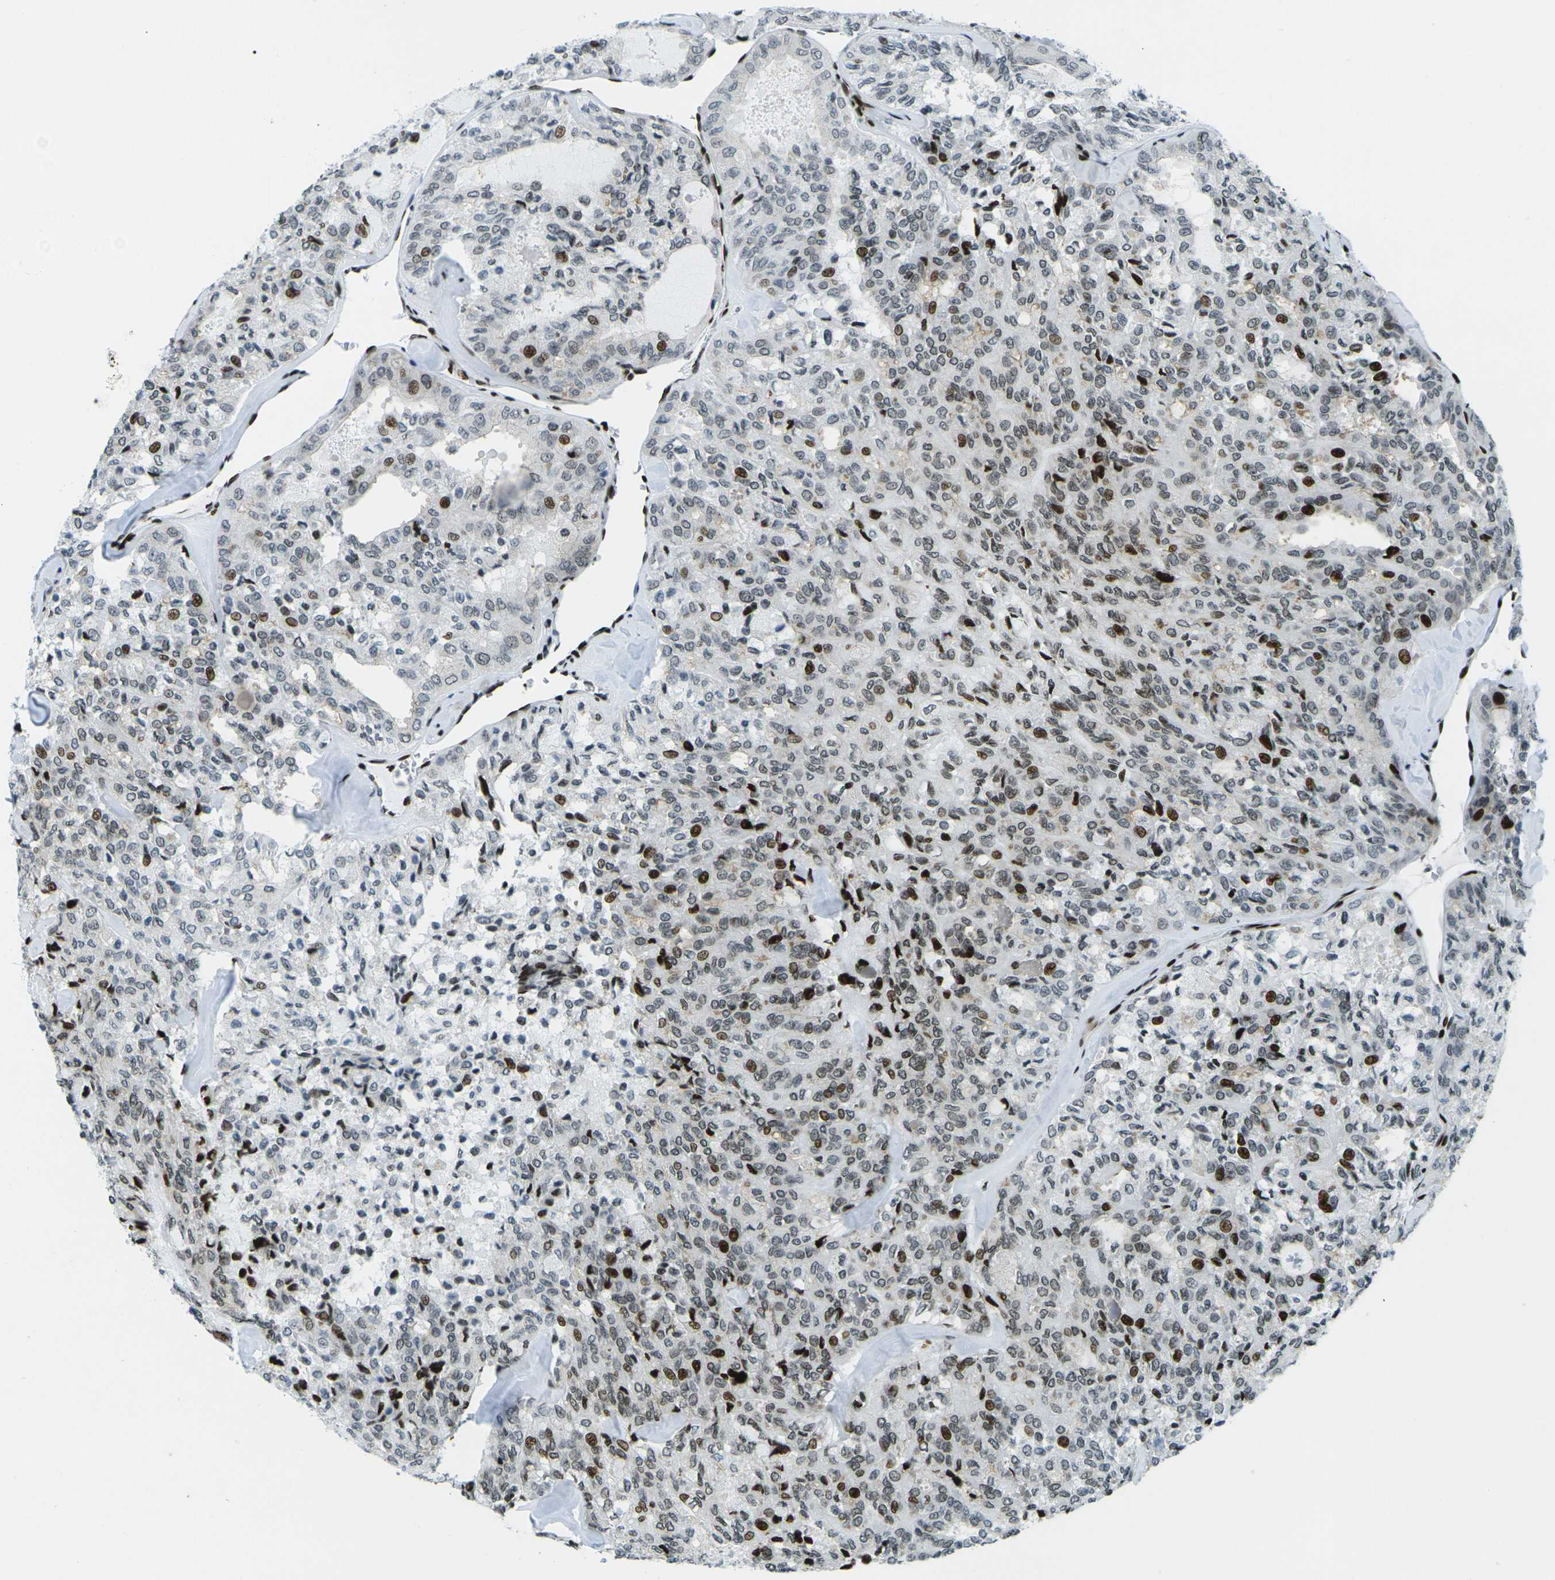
{"staining": {"intensity": "moderate", "quantity": "25%-75%", "location": "nuclear"}, "tissue": "thyroid cancer", "cell_type": "Tumor cells", "image_type": "cancer", "snomed": [{"axis": "morphology", "description": "Follicular adenoma carcinoma, NOS"}, {"axis": "topography", "description": "Thyroid gland"}], "caption": "Immunohistochemistry (IHC) photomicrograph of human follicular adenoma carcinoma (thyroid) stained for a protein (brown), which exhibits medium levels of moderate nuclear positivity in approximately 25%-75% of tumor cells.", "gene": "H3-3A", "patient": {"sex": "male", "age": 75}}